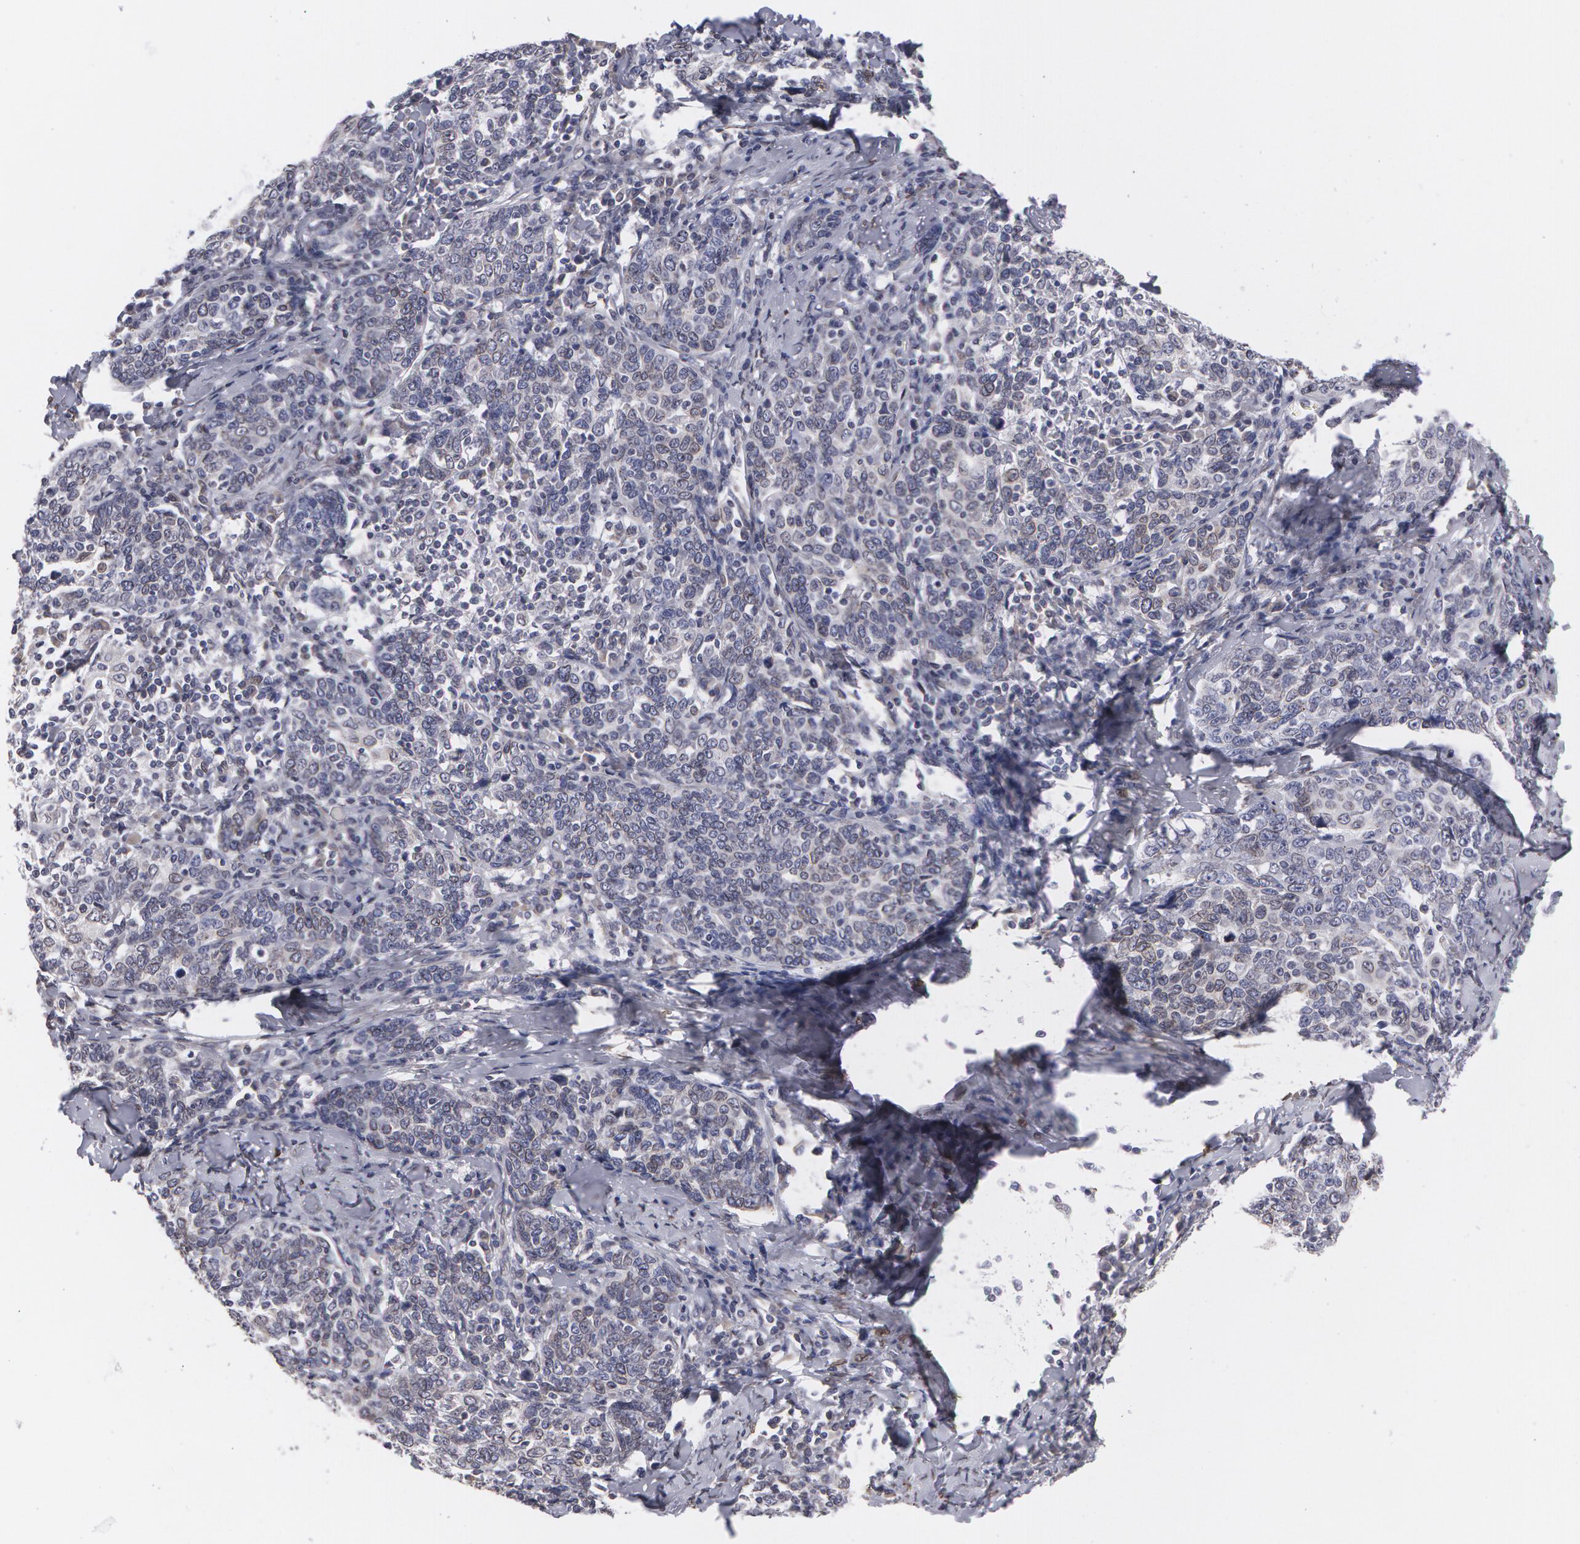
{"staining": {"intensity": "negative", "quantity": "none", "location": "none"}, "tissue": "cervical cancer", "cell_type": "Tumor cells", "image_type": "cancer", "snomed": [{"axis": "morphology", "description": "Squamous cell carcinoma, NOS"}, {"axis": "topography", "description": "Cervix"}], "caption": "Immunohistochemistry photomicrograph of human cervical cancer stained for a protein (brown), which exhibits no staining in tumor cells. (DAB IHC with hematoxylin counter stain).", "gene": "EMD", "patient": {"sex": "female", "age": 41}}